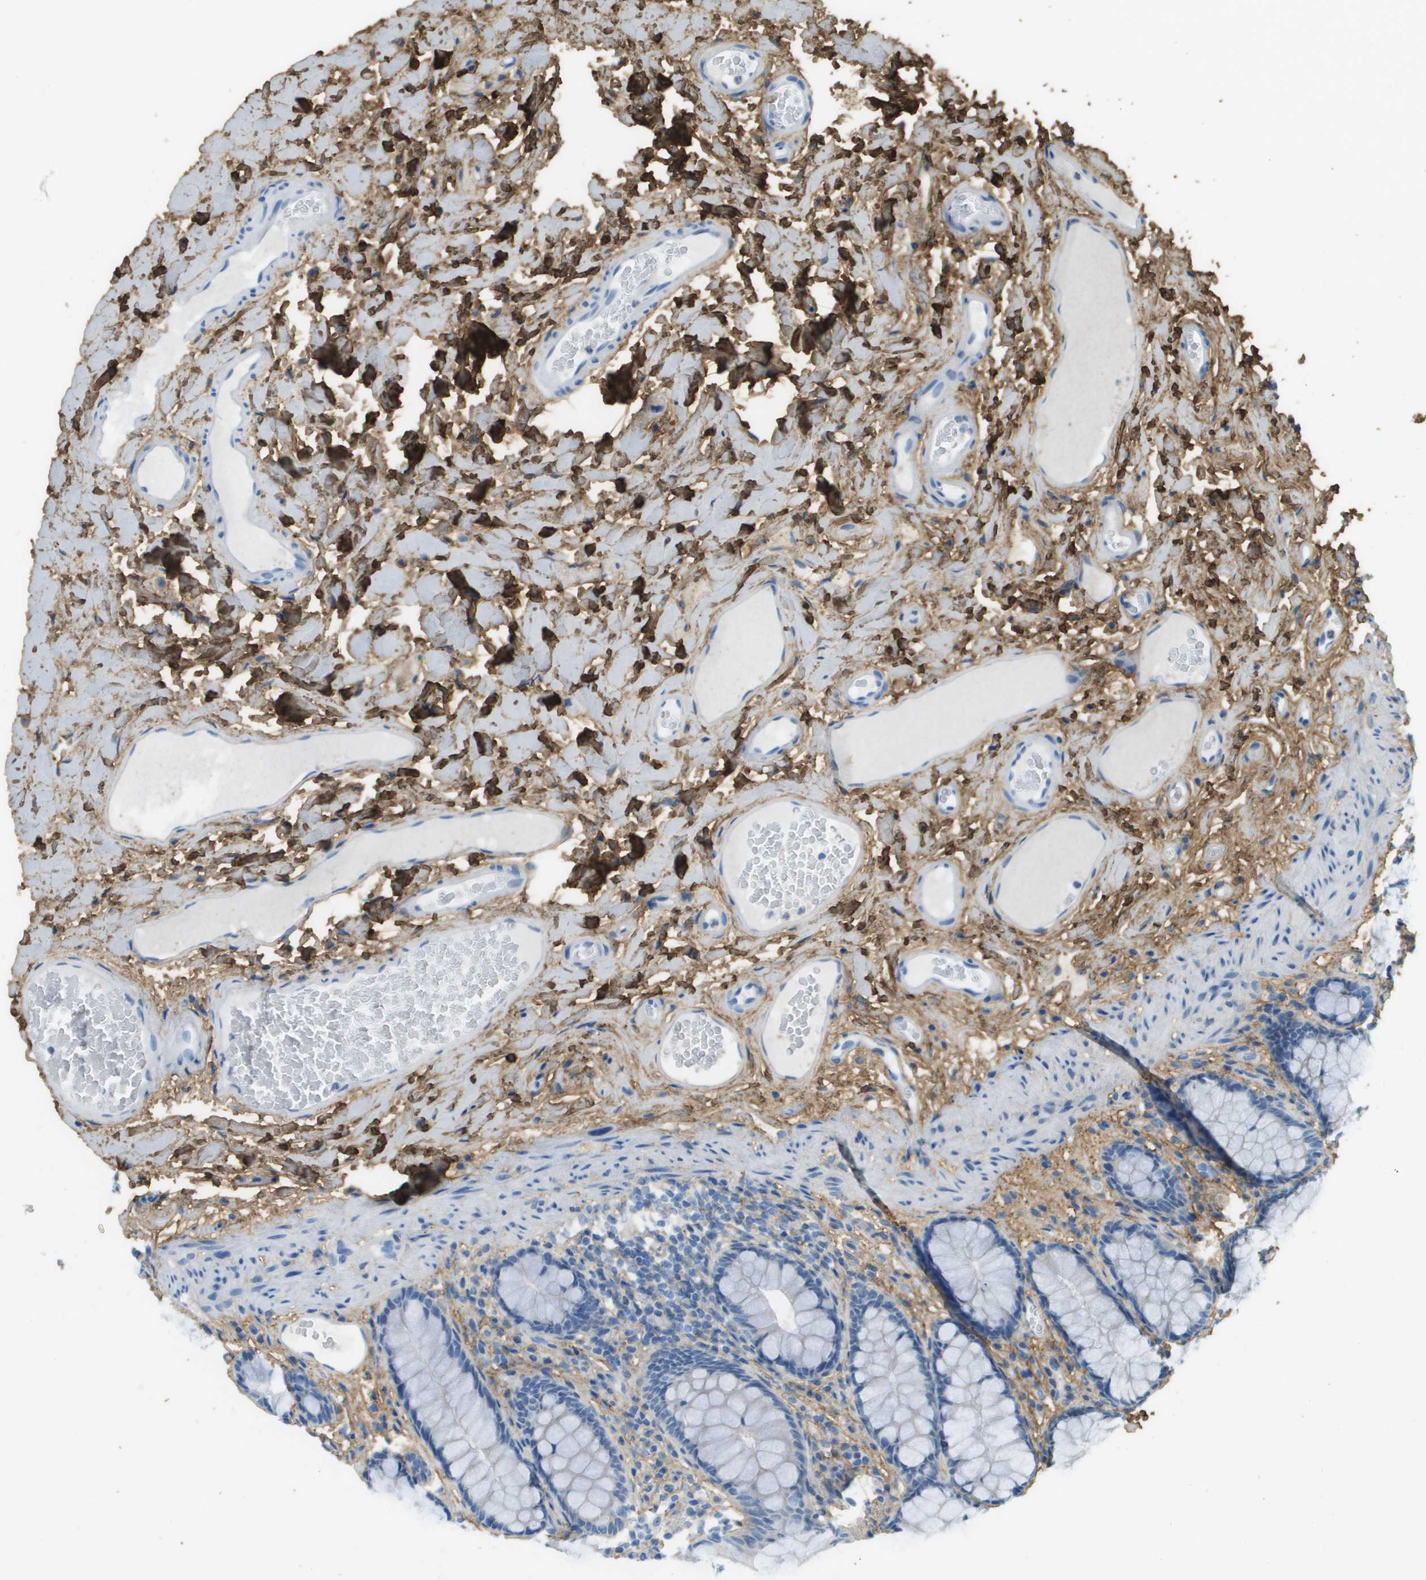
{"staining": {"intensity": "negative", "quantity": "none", "location": "none"}, "tissue": "colon", "cell_type": "Endothelial cells", "image_type": "normal", "snomed": [{"axis": "morphology", "description": "Normal tissue, NOS"}, {"axis": "topography", "description": "Colon"}], "caption": "A high-resolution micrograph shows immunohistochemistry (IHC) staining of normal colon, which shows no significant positivity in endothelial cells. (Brightfield microscopy of DAB (3,3'-diaminobenzidine) IHC at high magnification).", "gene": "DCN", "patient": {"sex": "female", "age": 55}}